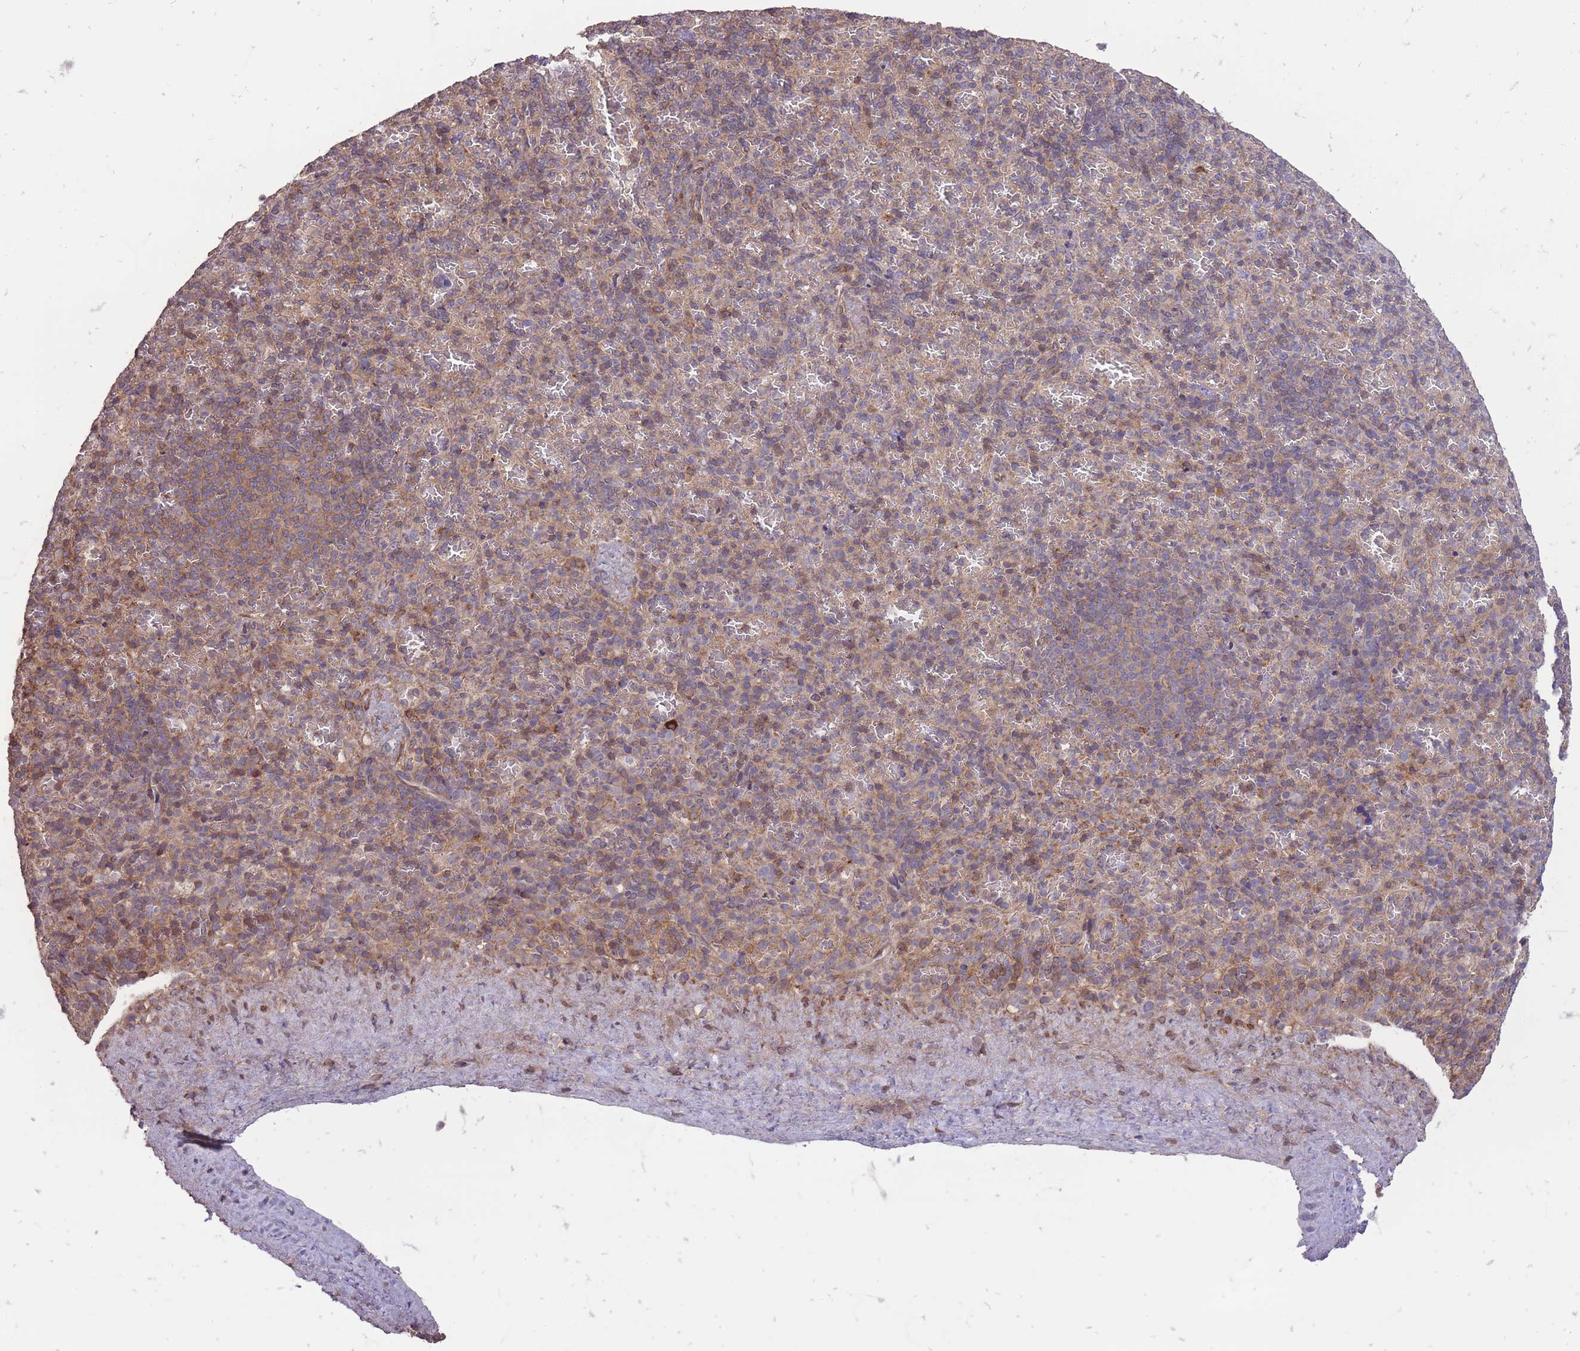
{"staining": {"intensity": "moderate", "quantity": "<25%", "location": "cytoplasmic/membranous"}, "tissue": "spleen", "cell_type": "Cells in red pulp", "image_type": "normal", "snomed": [{"axis": "morphology", "description": "Normal tissue, NOS"}, {"axis": "topography", "description": "Spleen"}], "caption": "This is a micrograph of IHC staining of normal spleen, which shows moderate staining in the cytoplasmic/membranous of cells in red pulp.", "gene": "TET3", "patient": {"sex": "female", "age": 74}}